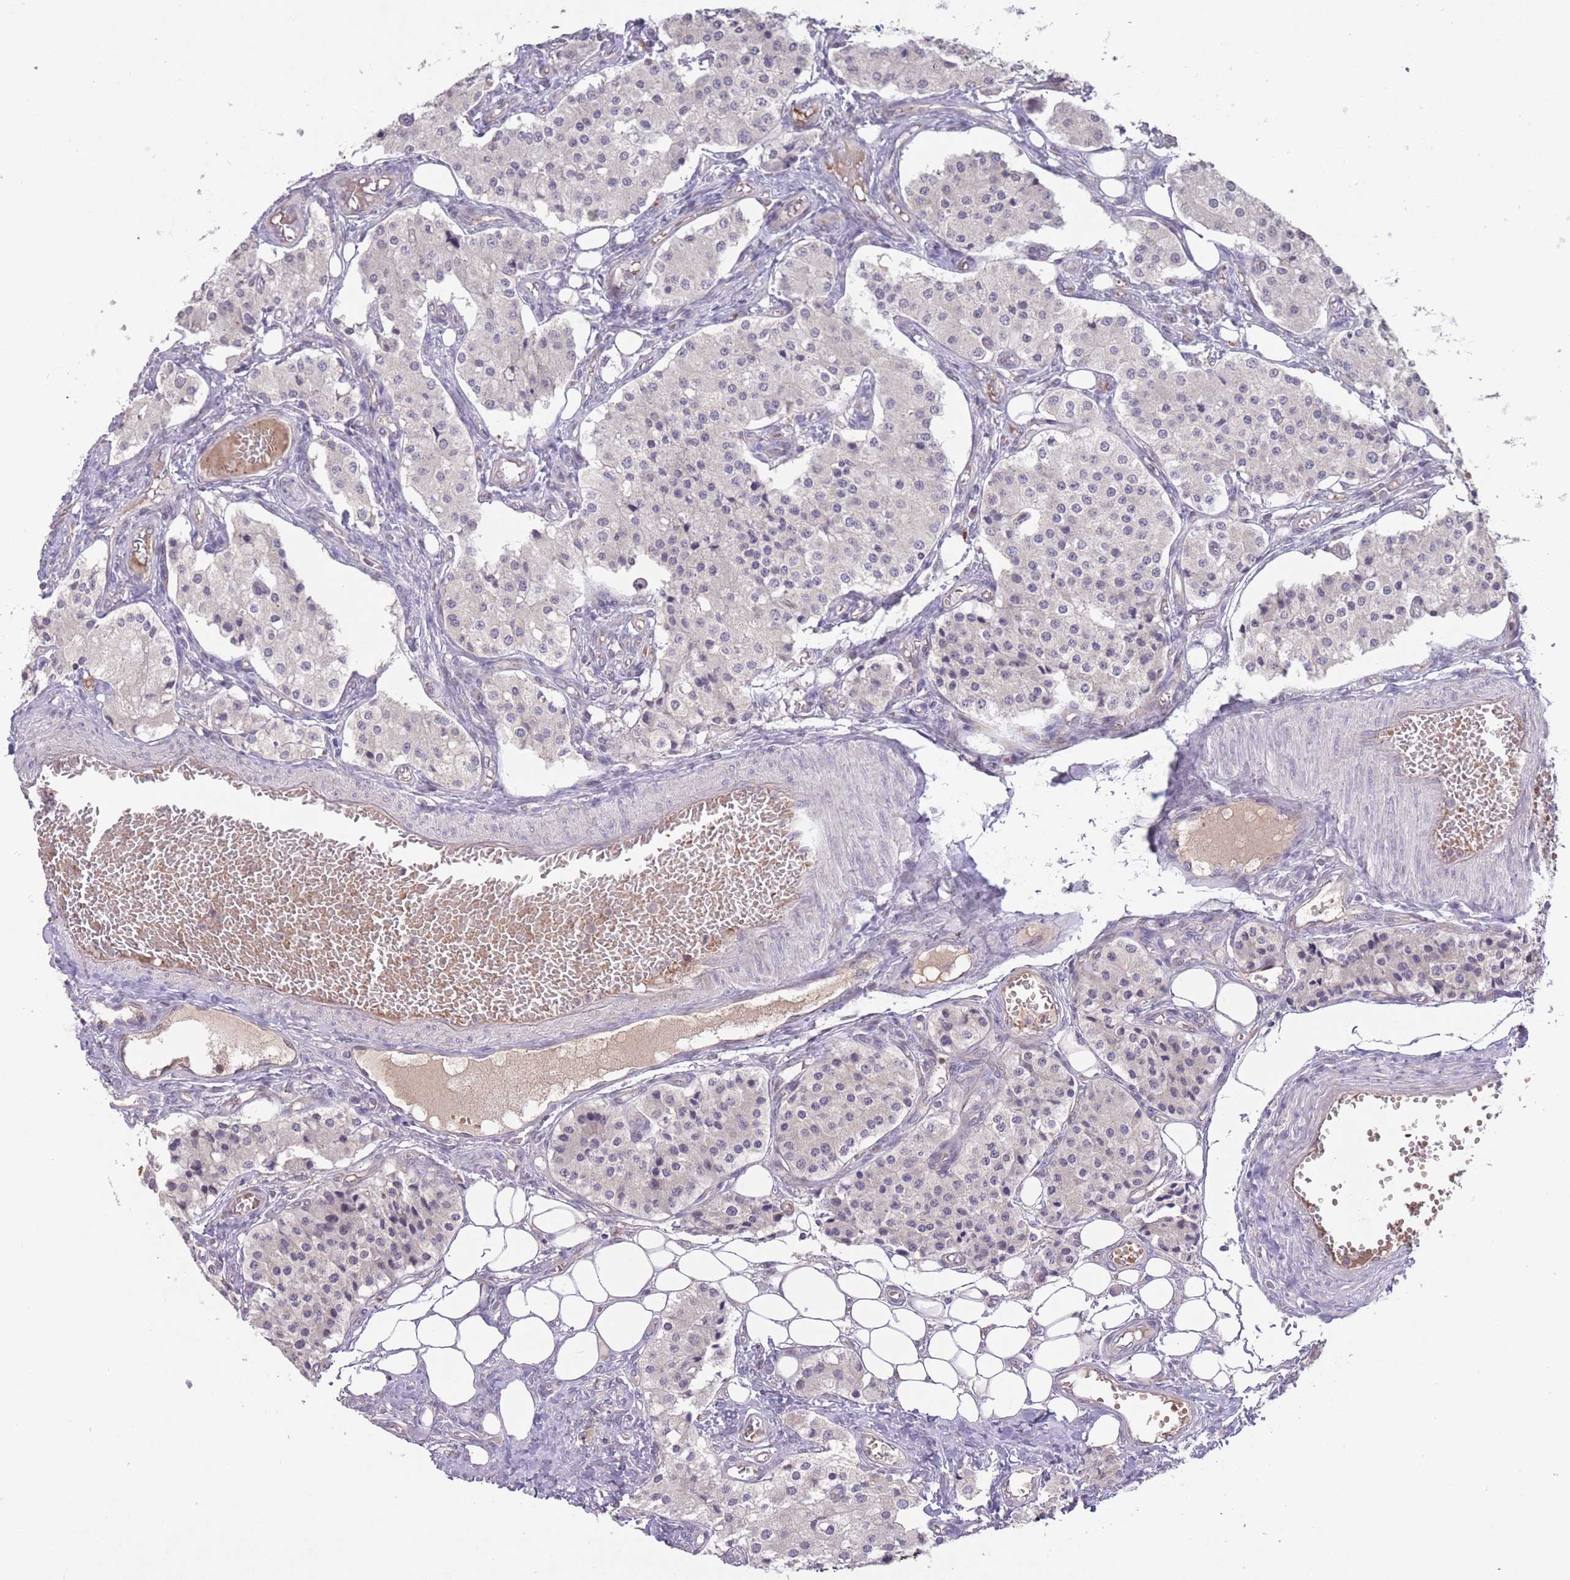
{"staining": {"intensity": "negative", "quantity": "none", "location": "none"}, "tissue": "carcinoid", "cell_type": "Tumor cells", "image_type": "cancer", "snomed": [{"axis": "morphology", "description": "Carcinoid, malignant, NOS"}, {"axis": "topography", "description": "Colon"}], "caption": "The image exhibits no staining of tumor cells in carcinoid.", "gene": "ADCYAP1R1", "patient": {"sex": "female", "age": 52}}